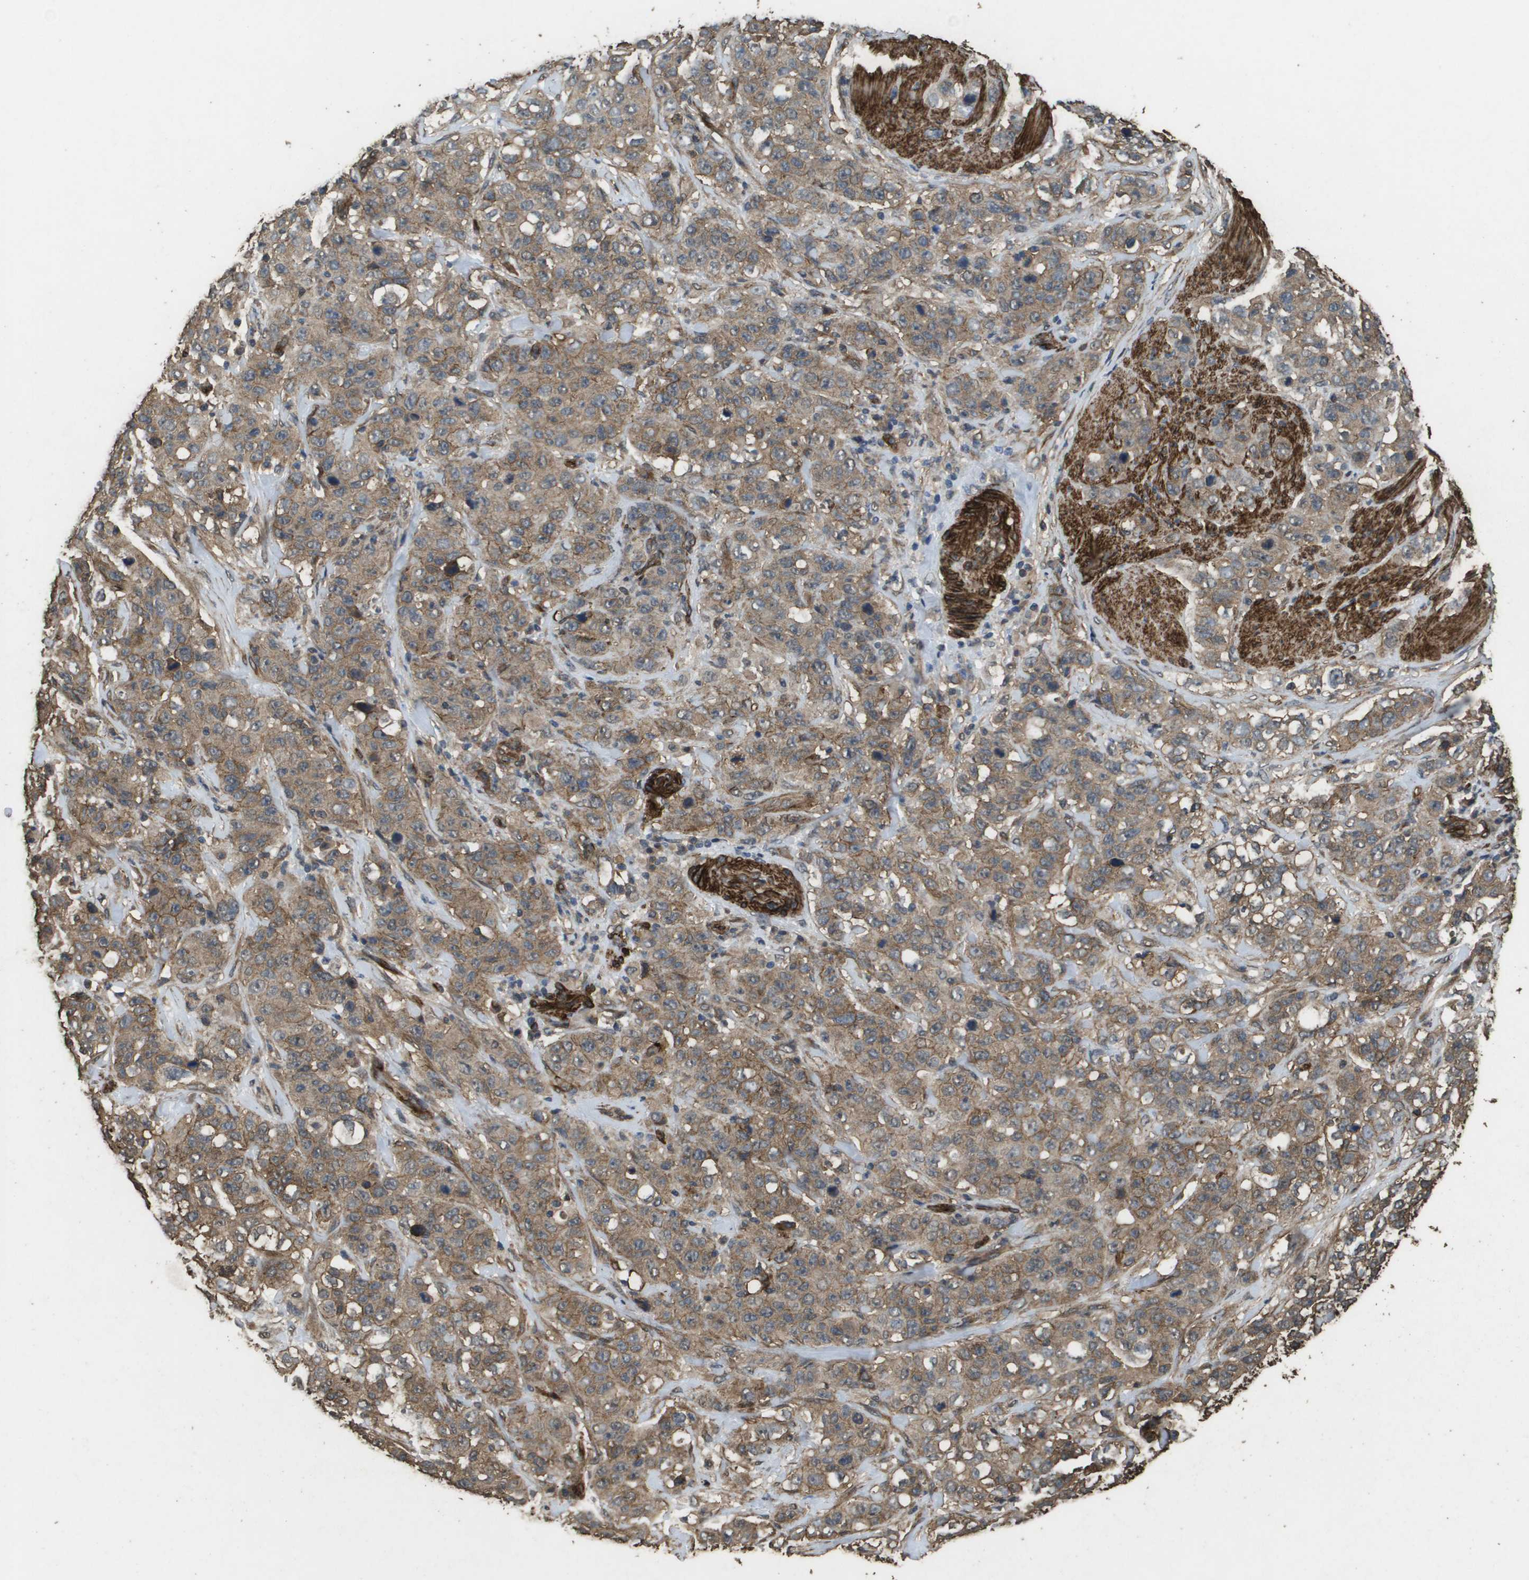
{"staining": {"intensity": "moderate", "quantity": ">75%", "location": "cytoplasmic/membranous"}, "tissue": "stomach cancer", "cell_type": "Tumor cells", "image_type": "cancer", "snomed": [{"axis": "morphology", "description": "Adenocarcinoma, NOS"}, {"axis": "topography", "description": "Stomach"}], "caption": "Moderate cytoplasmic/membranous protein expression is seen in about >75% of tumor cells in stomach cancer.", "gene": "AAMP", "patient": {"sex": "male", "age": 48}}